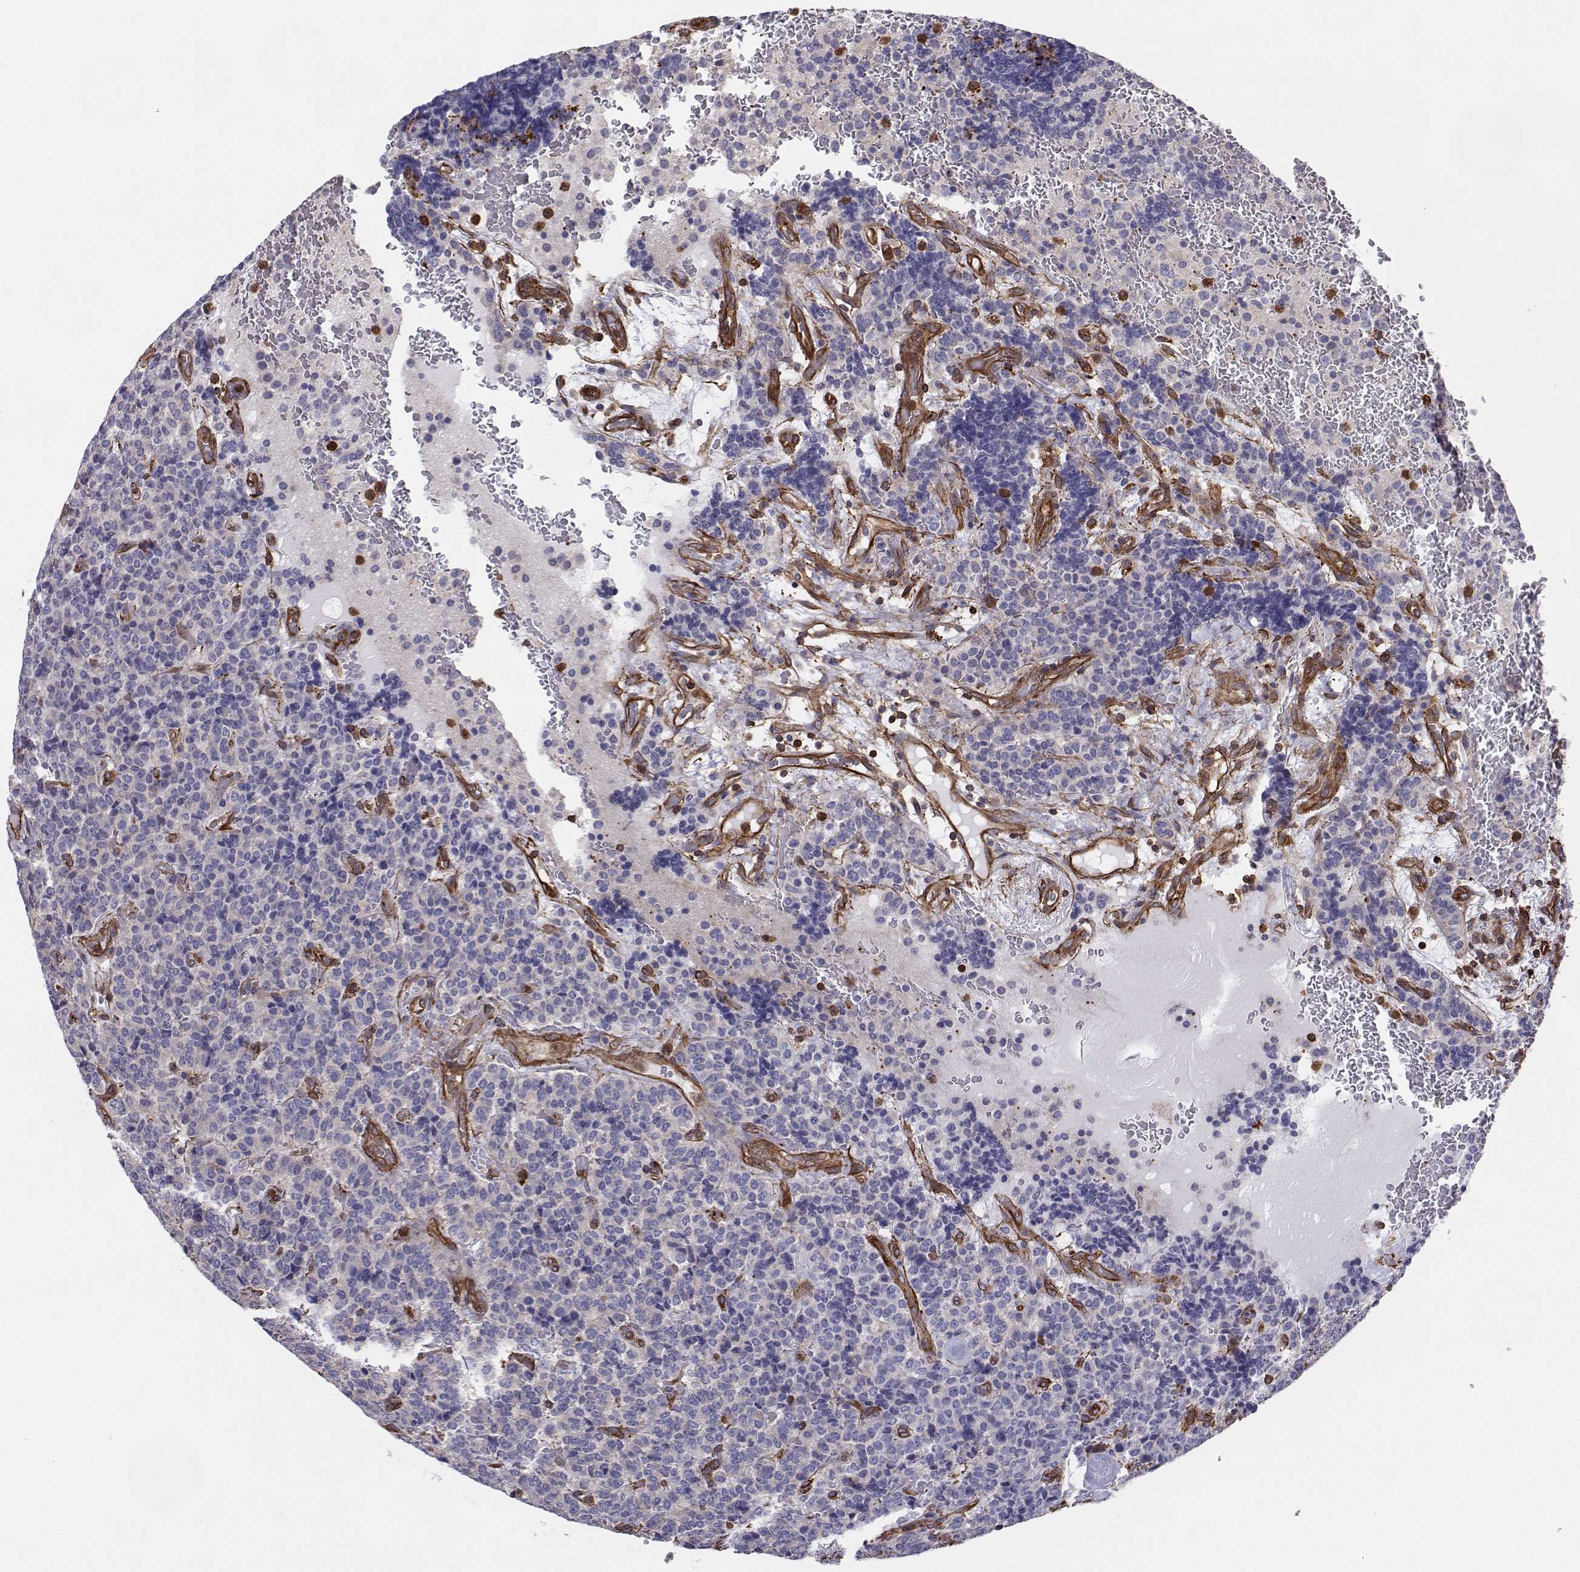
{"staining": {"intensity": "negative", "quantity": "none", "location": "none"}, "tissue": "carcinoid", "cell_type": "Tumor cells", "image_type": "cancer", "snomed": [{"axis": "morphology", "description": "Carcinoid, malignant, NOS"}, {"axis": "topography", "description": "Pancreas"}], "caption": "Immunohistochemistry (IHC) image of neoplastic tissue: carcinoid stained with DAB (3,3'-diaminobenzidine) shows no significant protein expression in tumor cells.", "gene": "MYH9", "patient": {"sex": "male", "age": 36}}